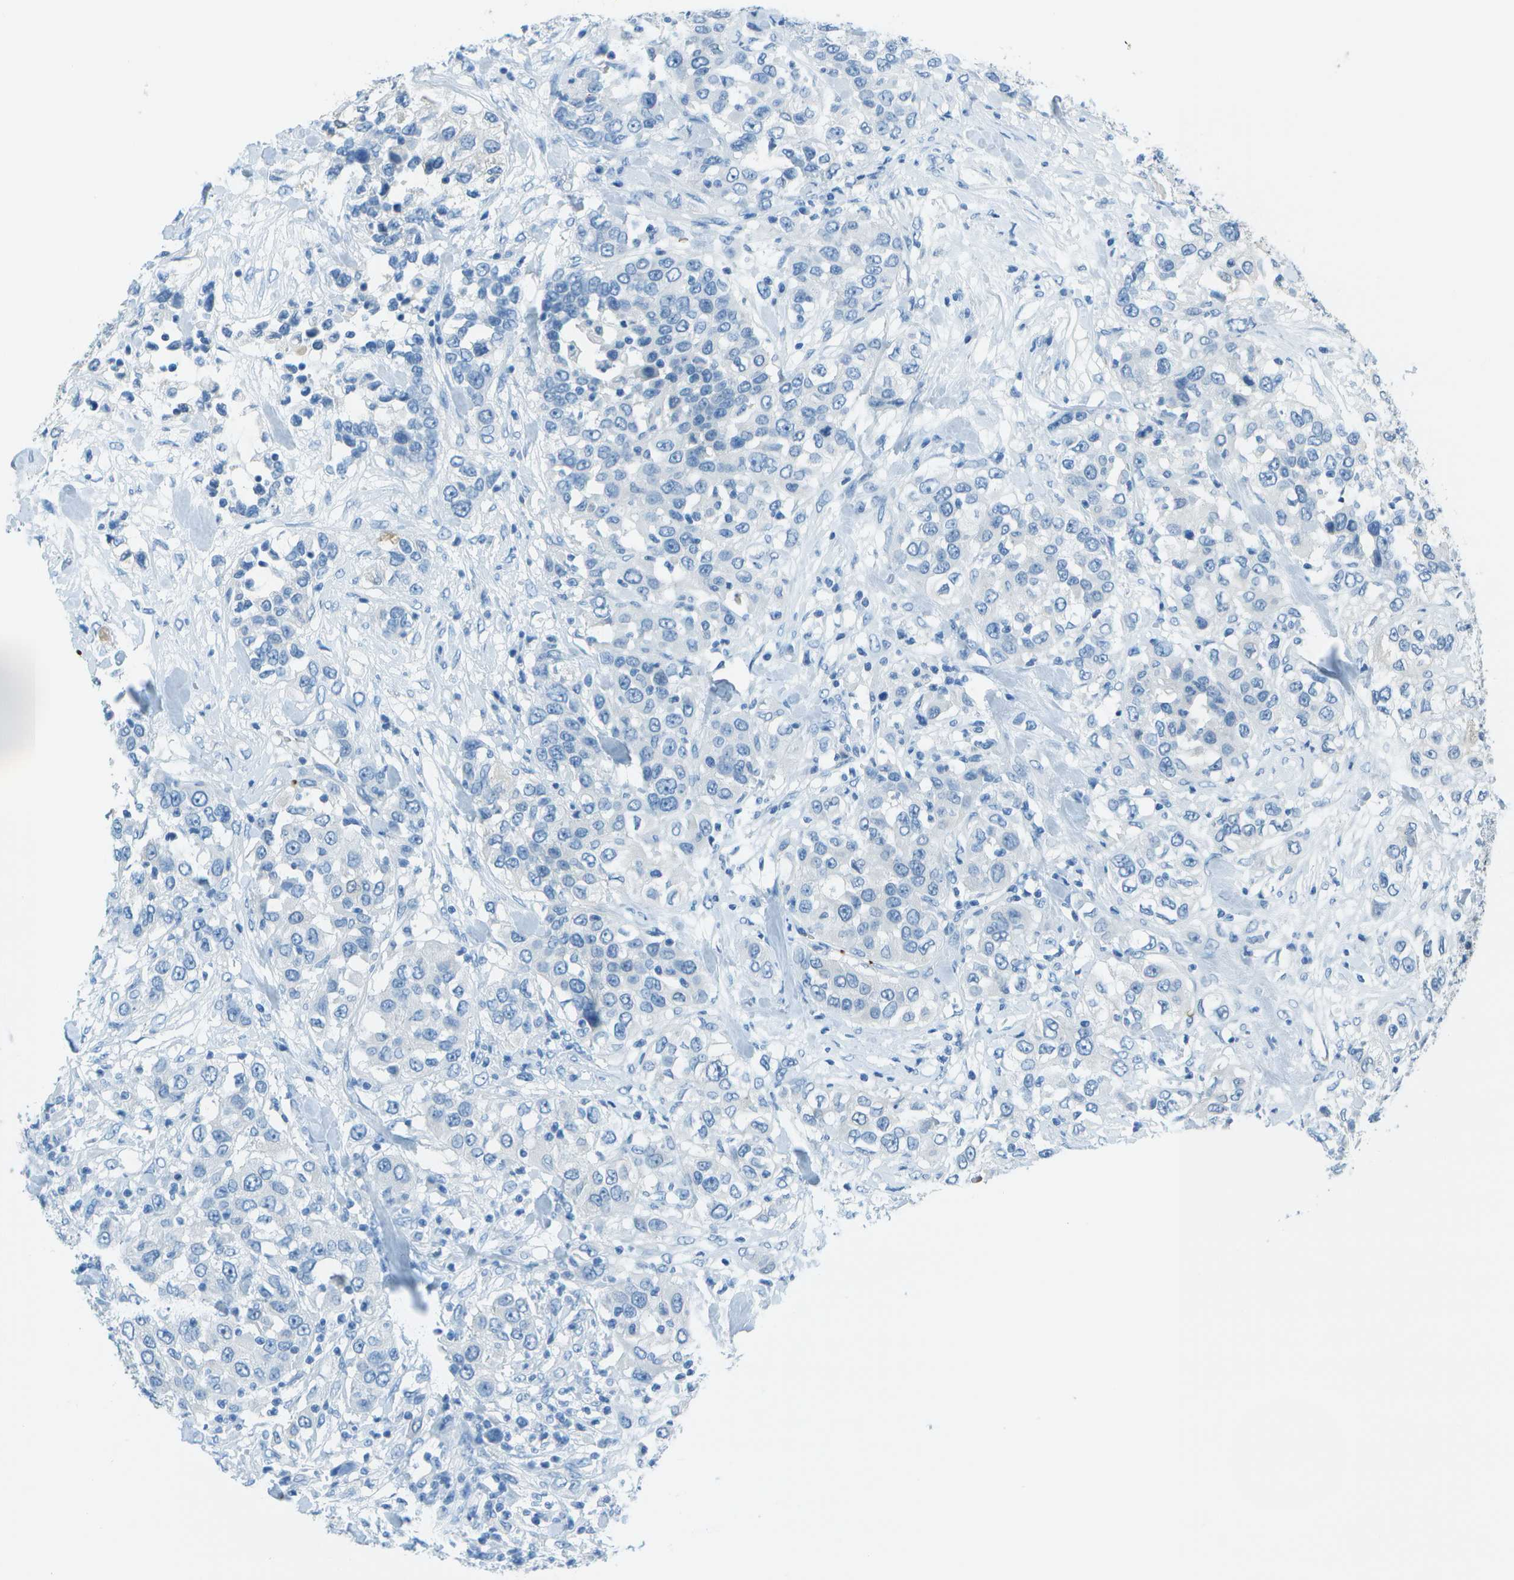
{"staining": {"intensity": "negative", "quantity": "none", "location": "none"}, "tissue": "urothelial cancer", "cell_type": "Tumor cells", "image_type": "cancer", "snomed": [{"axis": "morphology", "description": "Urothelial carcinoma, High grade"}, {"axis": "topography", "description": "Urinary bladder"}], "caption": "IHC image of human urothelial carcinoma (high-grade) stained for a protein (brown), which displays no positivity in tumor cells.", "gene": "ASL", "patient": {"sex": "female", "age": 80}}